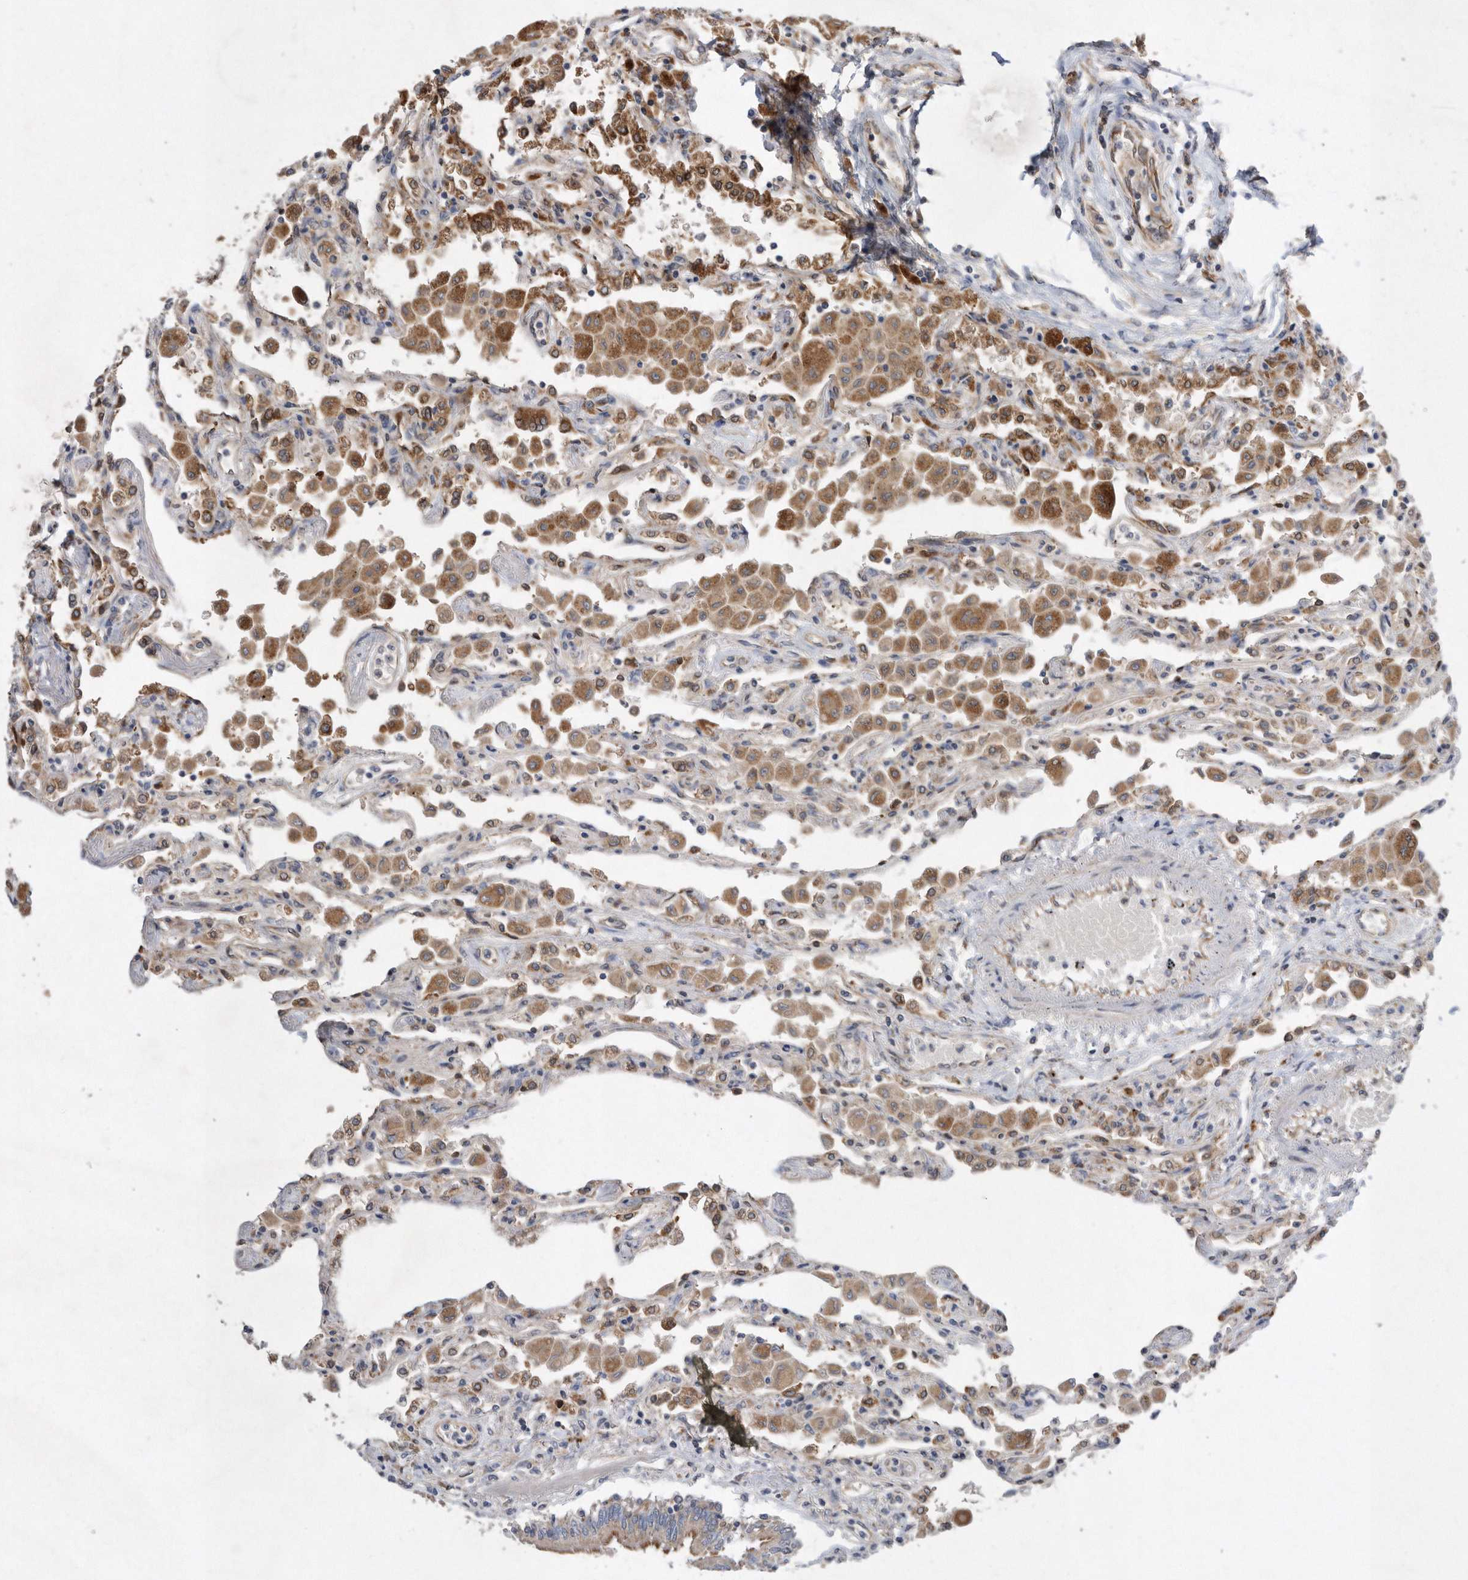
{"staining": {"intensity": "moderate", "quantity": "<25%", "location": "cytoplasmic/membranous"}, "tissue": "lung", "cell_type": "Alveolar cells", "image_type": "normal", "snomed": [{"axis": "morphology", "description": "Normal tissue, NOS"}, {"axis": "topography", "description": "Bronchus"}, {"axis": "topography", "description": "Lung"}], "caption": "IHC image of benign lung stained for a protein (brown), which demonstrates low levels of moderate cytoplasmic/membranous positivity in approximately <25% of alveolar cells.", "gene": "PON2", "patient": {"sex": "female", "age": 49}}